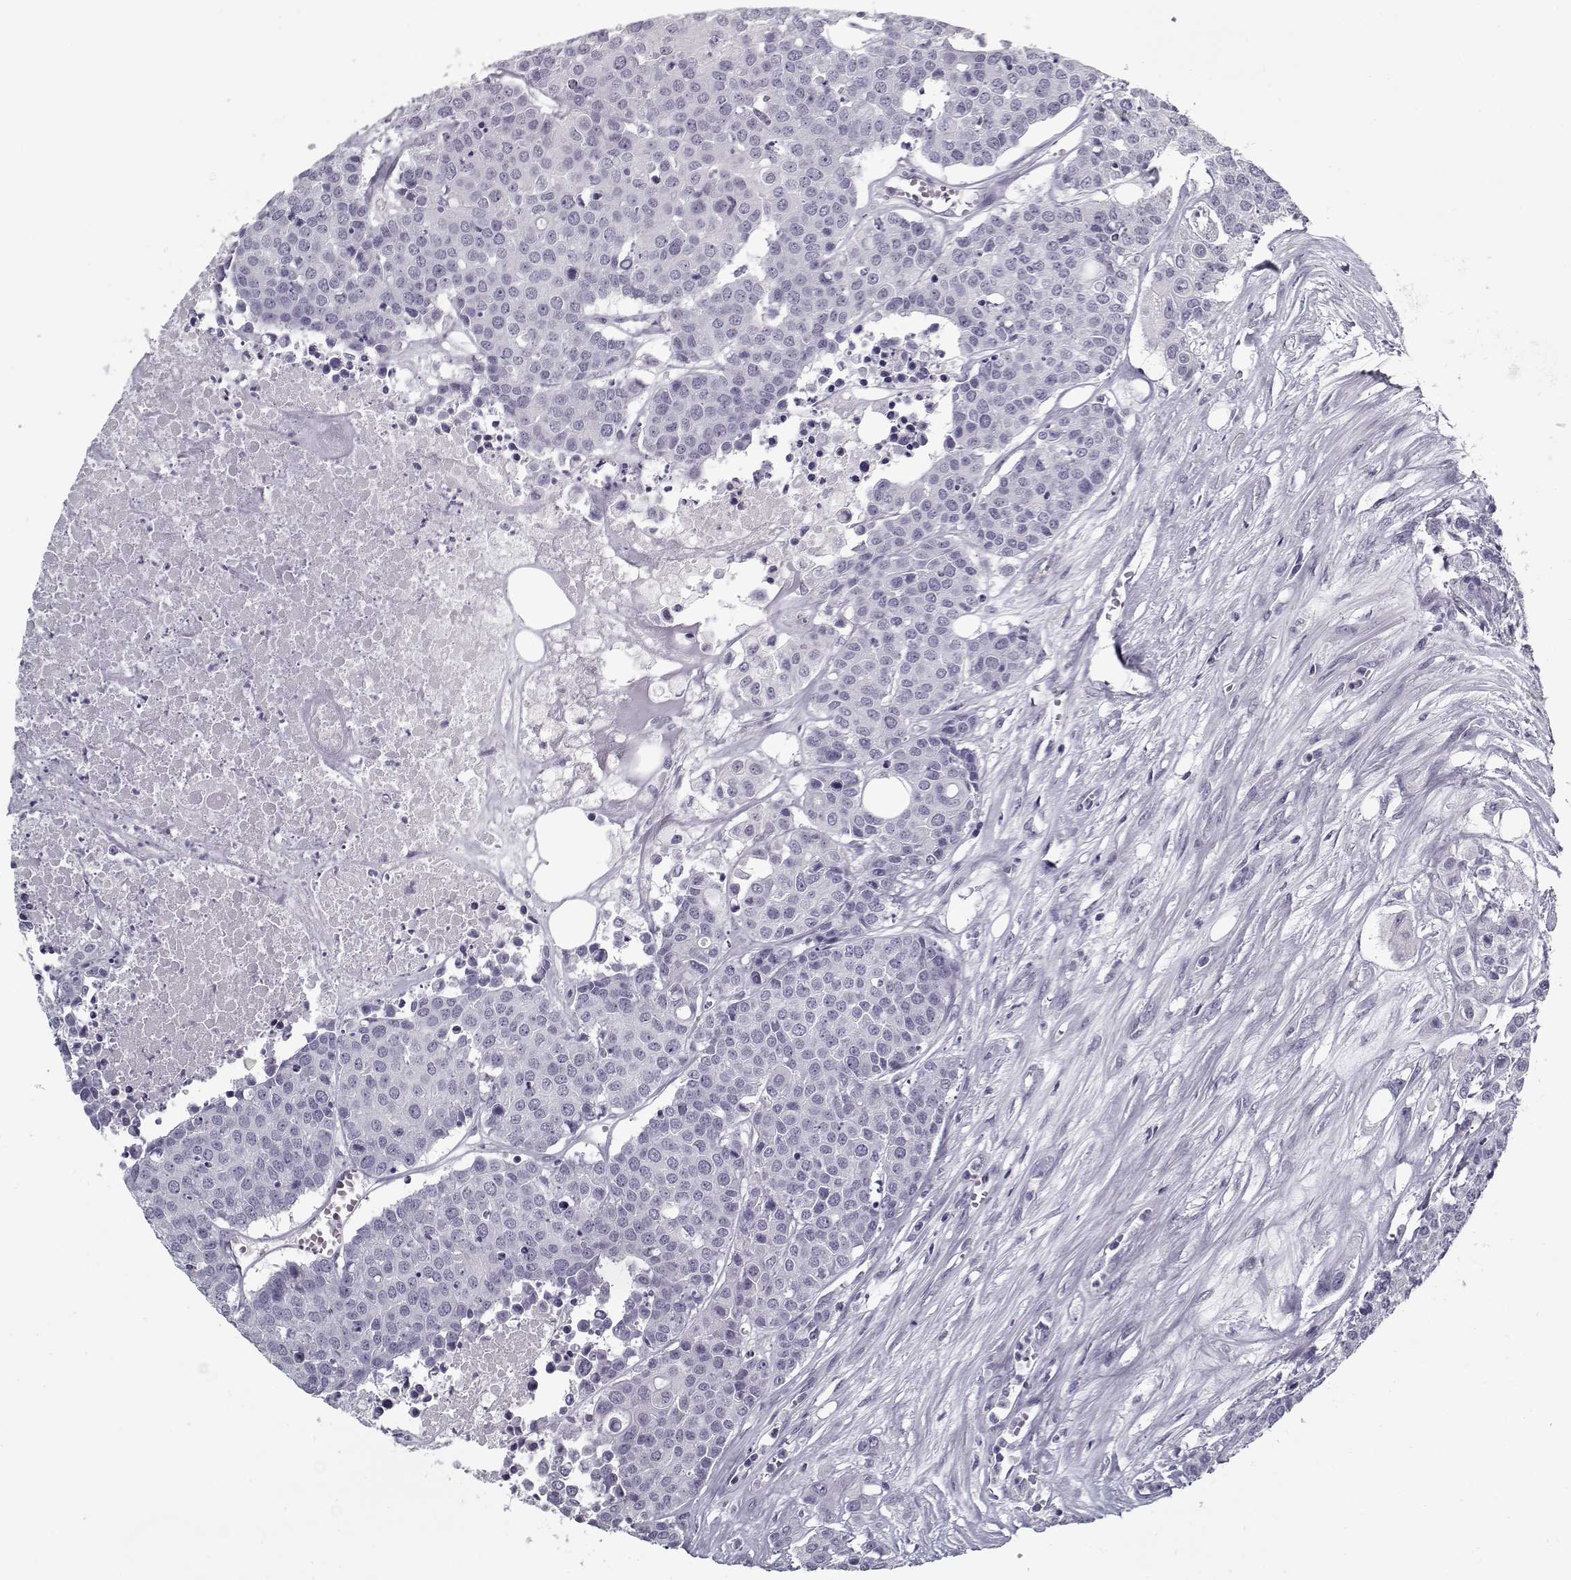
{"staining": {"intensity": "negative", "quantity": "none", "location": "none"}, "tissue": "carcinoid", "cell_type": "Tumor cells", "image_type": "cancer", "snomed": [{"axis": "morphology", "description": "Carcinoid, malignant, NOS"}, {"axis": "topography", "description": "Colon"}], "caption": "Tumor cells show no significant expression in malignant carcinoid.", "gene": "RNF32", "patient": {"sex": "male", "age": 81}}